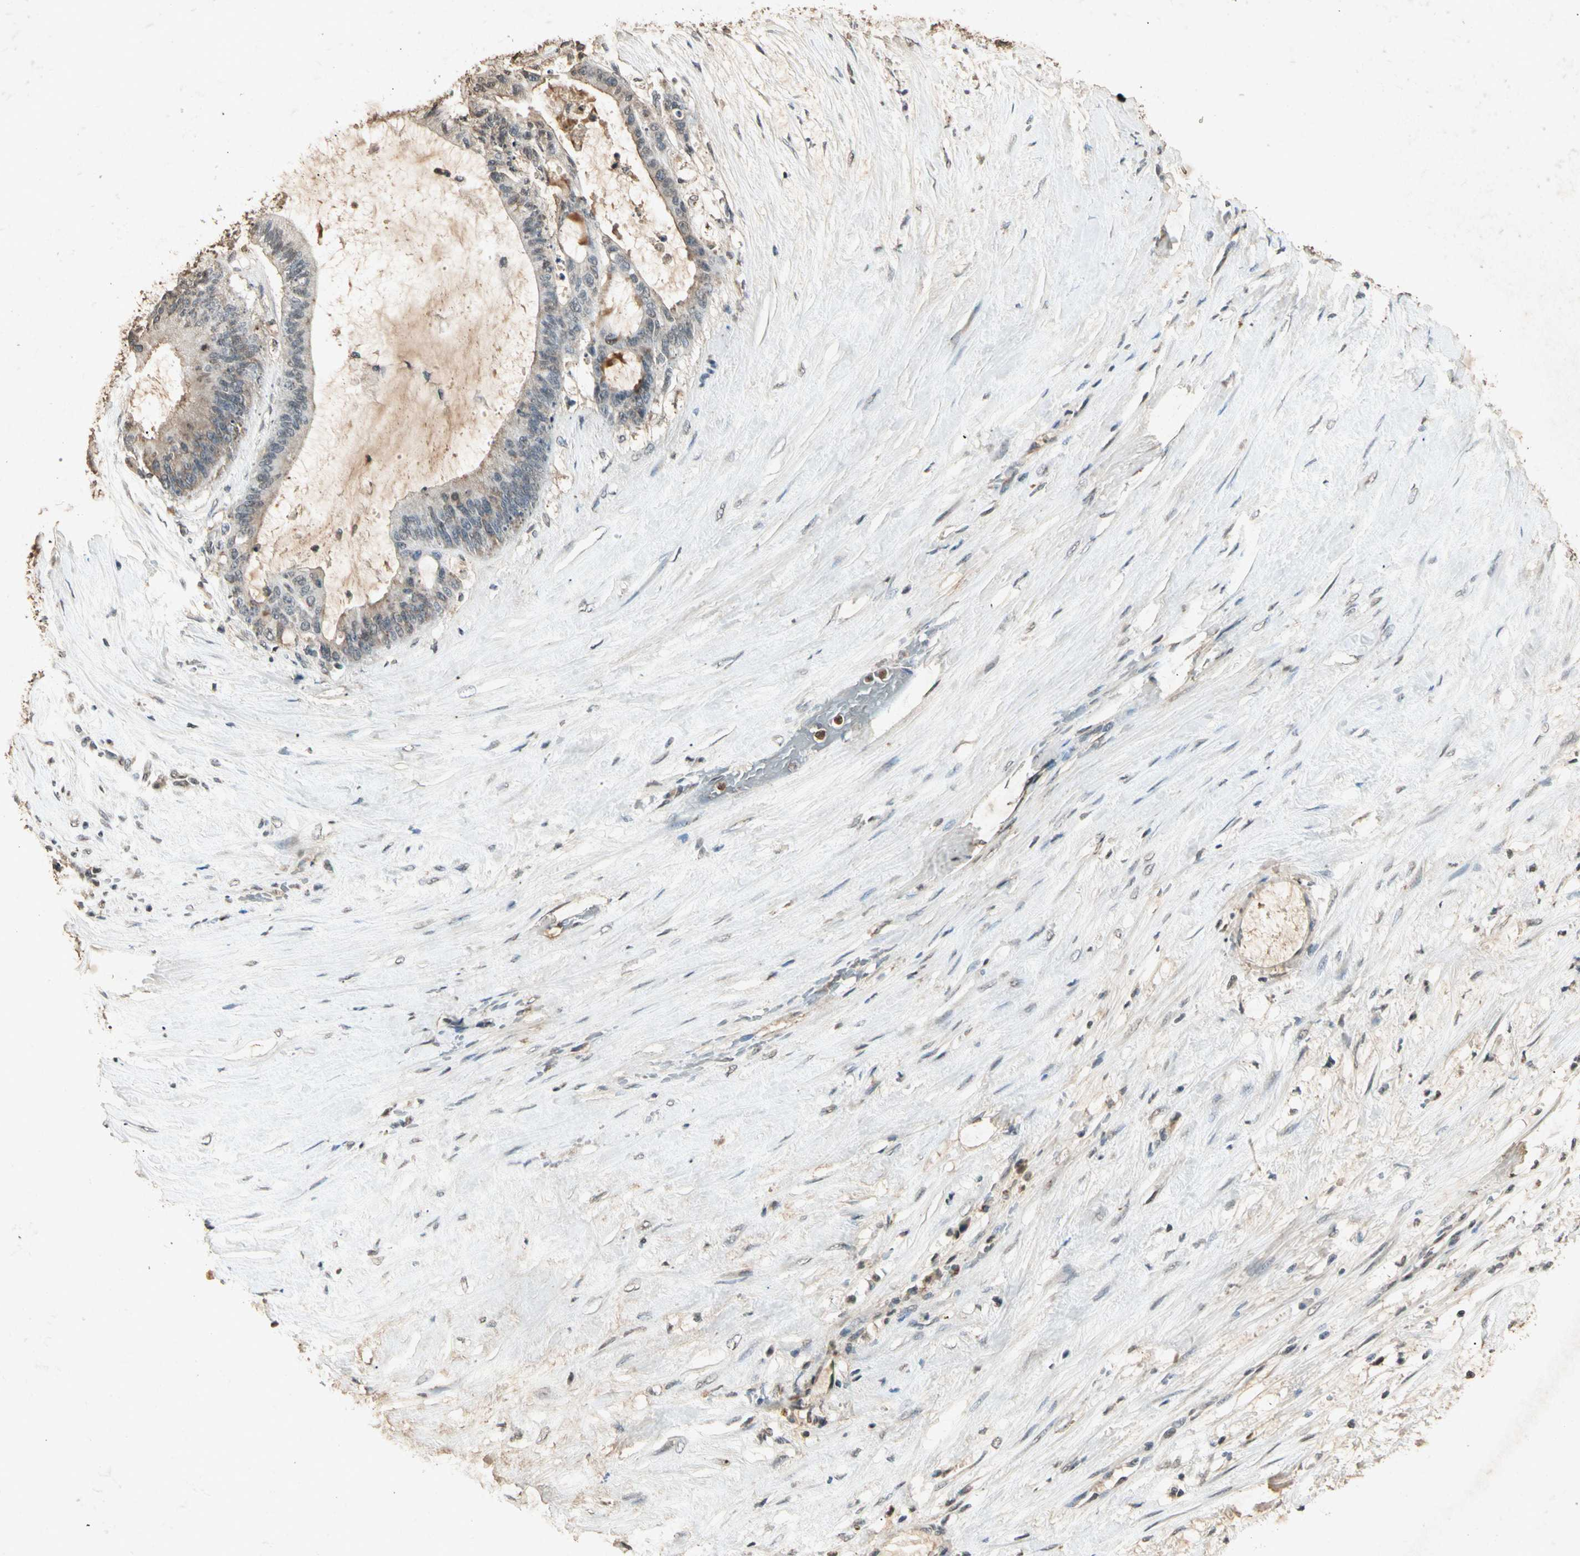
{"staining": {"intensity": "weak", "quantity": "25%-75%", "location": "cytoplasmic/membranous"}, "tissue": "liver cancer", "cell_type": "Tumor cells", "image_type": "cancer", "snomed": [{"axis": "morphology", "description": "Cholangiocarcinoma"}, {"axis": "topography", "description": "Liver"}], "caption": "Protein staining displays weak cytoplasmic/membranous positivity in approximately 25%-75% of tumor cells in liver cancer. Using DAB (3,3'-diaminobenzidine) (brown) and hematoxylin (blue) stains, captured at high magnification using brightfield microscopy.", "gene": "CP", "patient": {"sex": "female", "age": 73}}